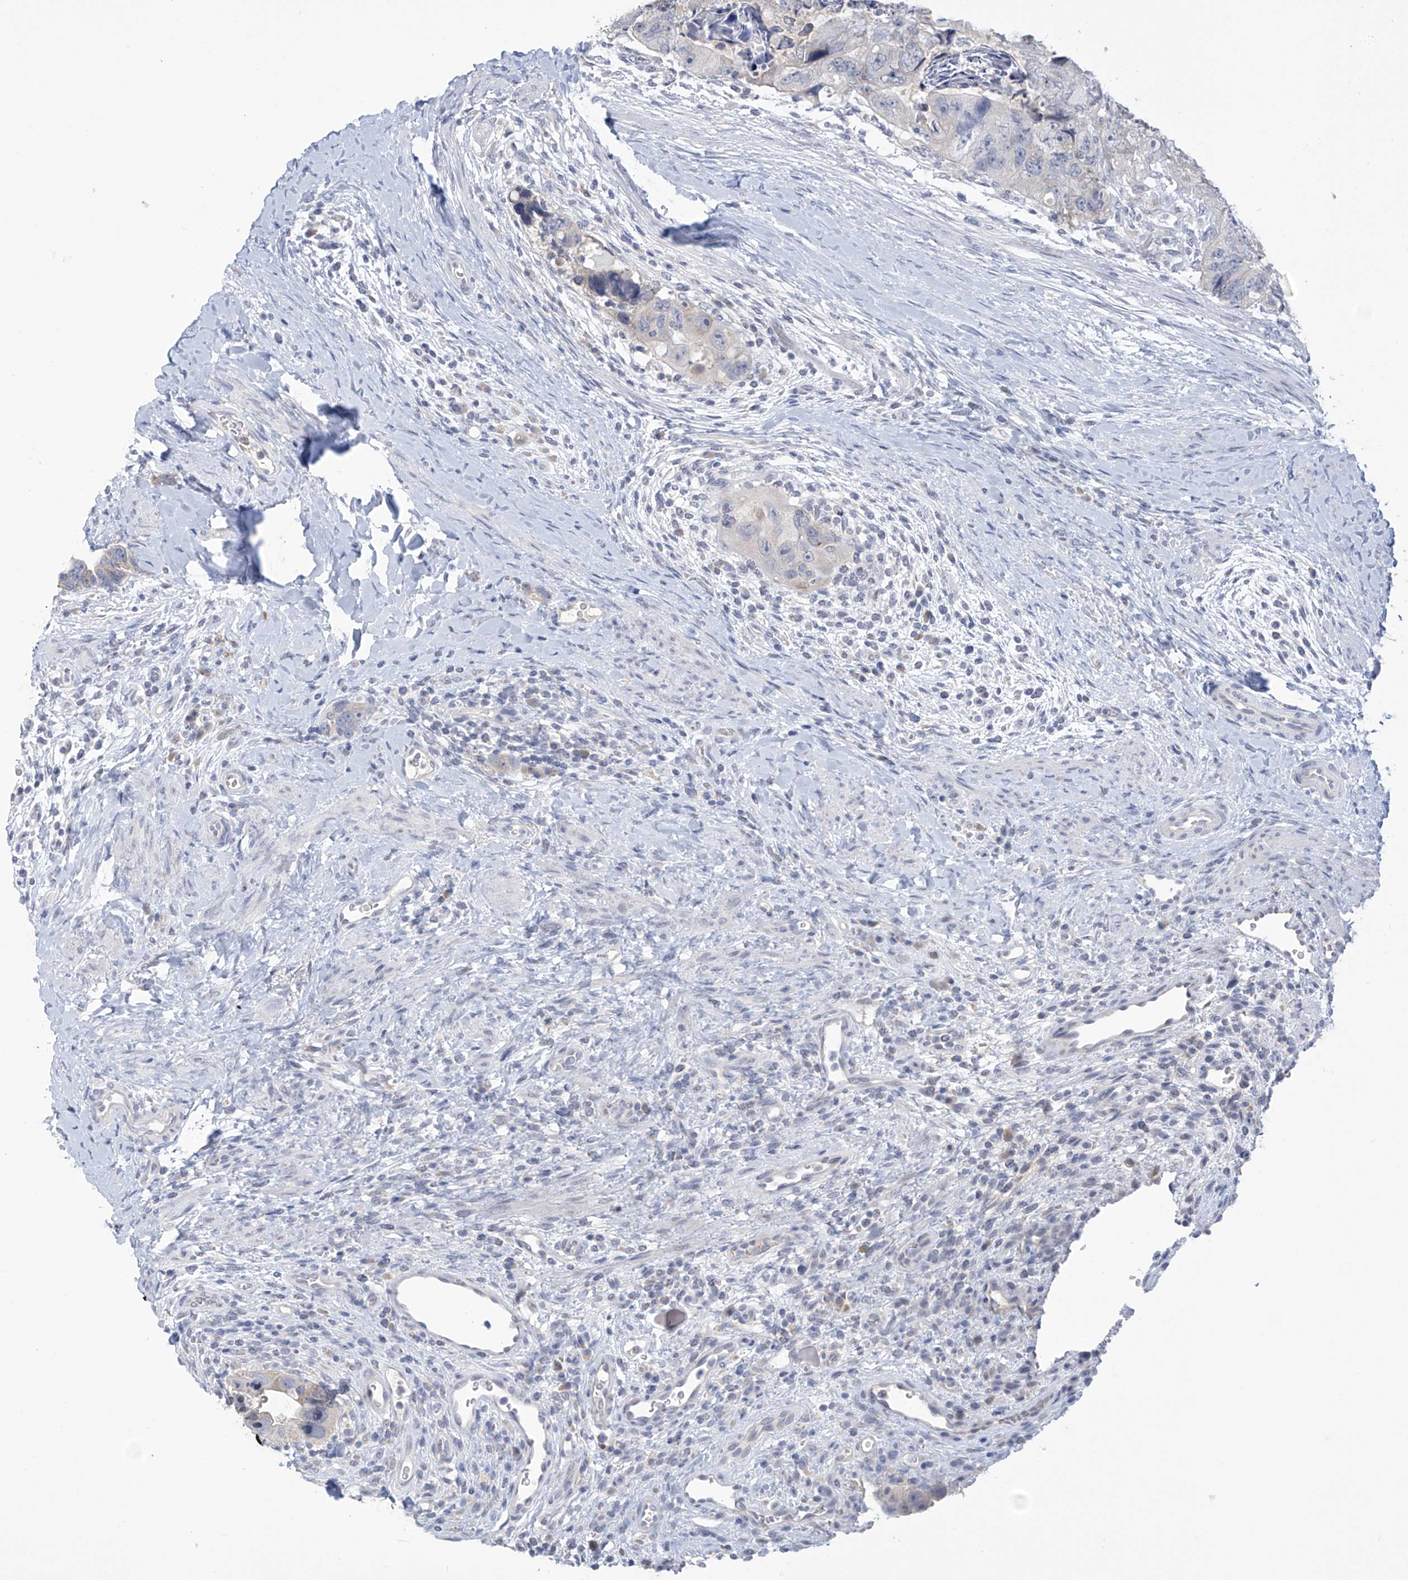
{"staining": {"intensity": "negative", "quantity": "none", "location": "none"}, "tissue": "colorectal cancer", "cell_type": "Tumor cells", "image_type": "cancer", "snomed": [{"axis": "morphology", "description": "Adenocarcinoma, NOS"}, {"axis": "topography", "description": "Rectum"}], "caption": "An immunohistochemistry photomicrograph of colorectal cancer is shown. There is no staining in tumor cells of colorectal cancer.", "gene": "IBA57", "patient": {"sex": "male", "age": 59}}